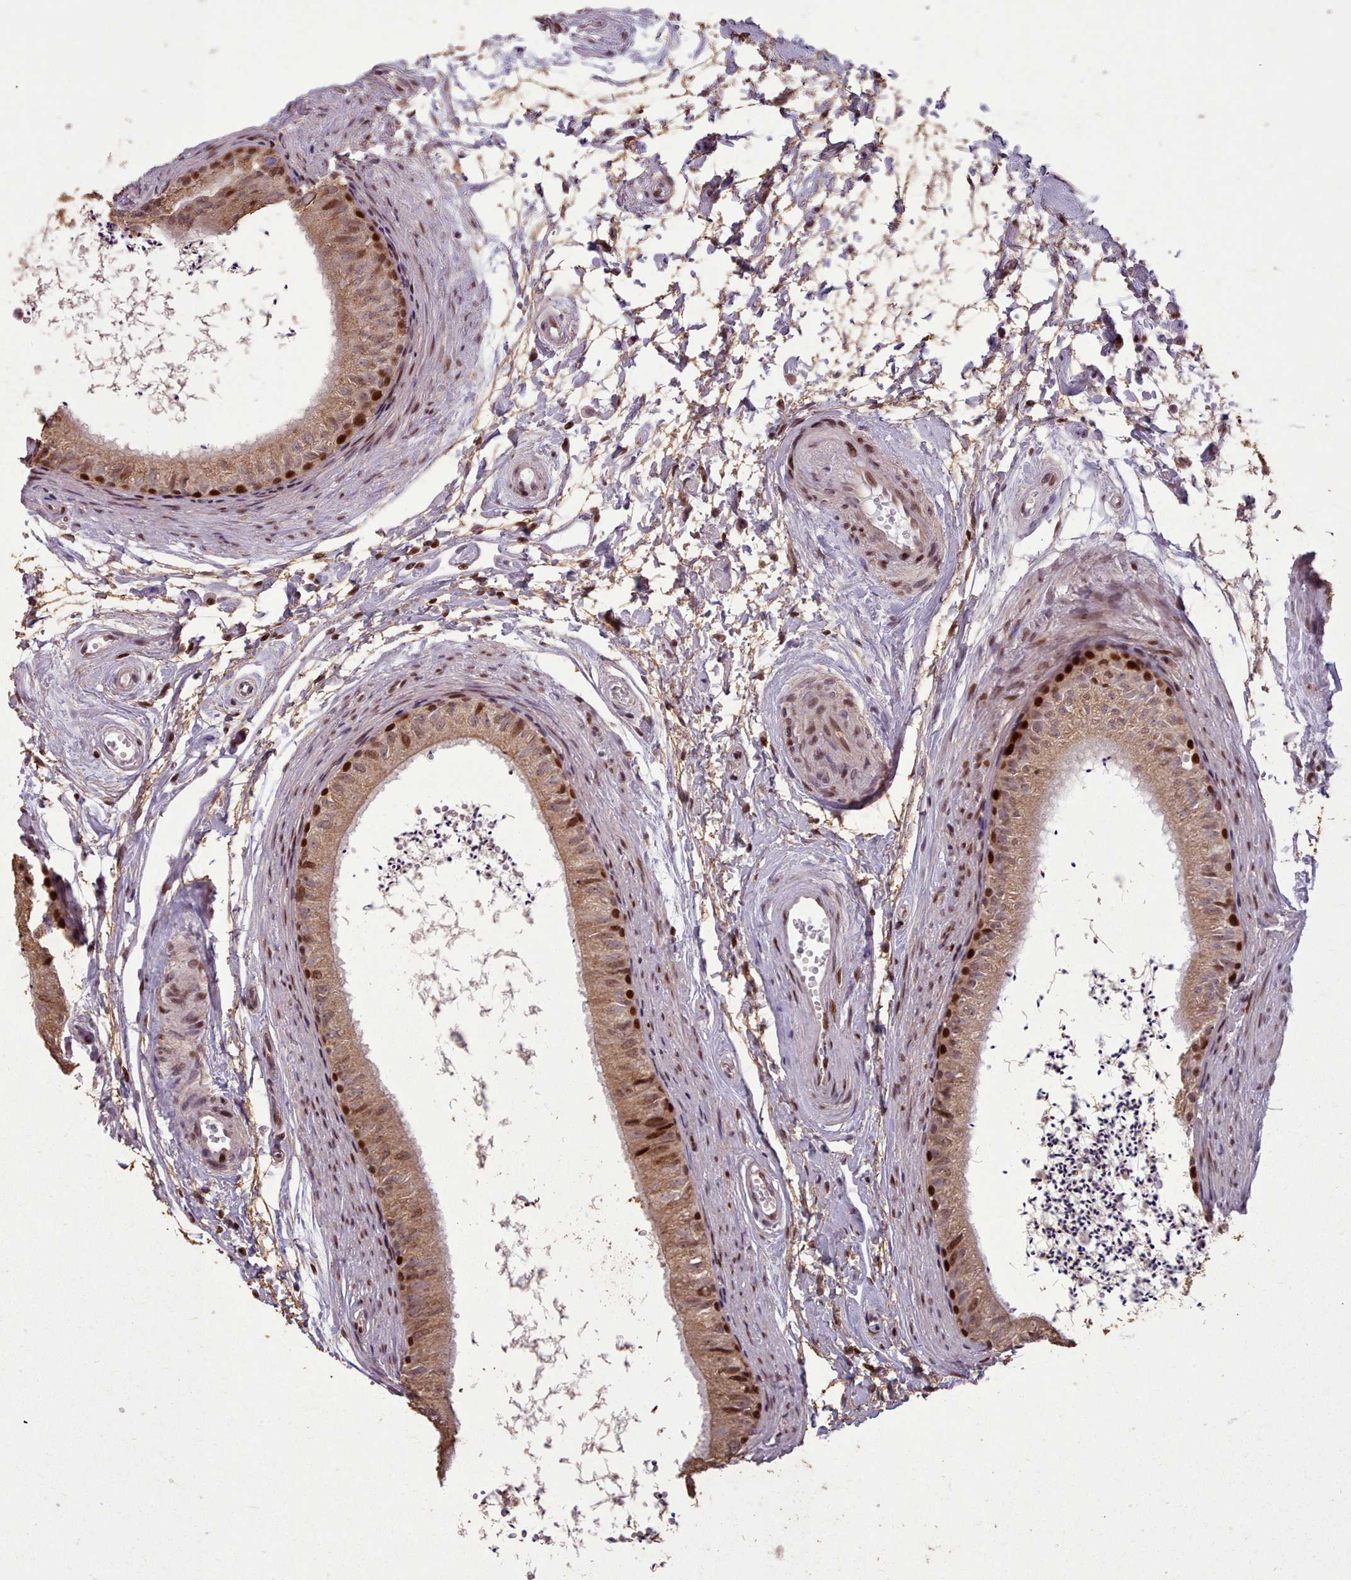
{"staining": {"intensity": "strong", "quantity": ">75%", "location": "cytoplasmic/membranous,nuclear"}, "tissue": "epididymis", "cell_type": "Glandular cells", "image_type": "normal", "snomed": [{"axis": "morphology", "description": "Normal tissue, NOS"}, {"axis": "topography", "description": "Epididymis"}], "caption": "Immunohistochemical staining of normal epididymis exhibits high levels of strong cytoplasmic/membranous,nuclear staining in about >75% of glandular cells.", "gene": "ENSA", "patient": {"sex": "male", "age": 56}}